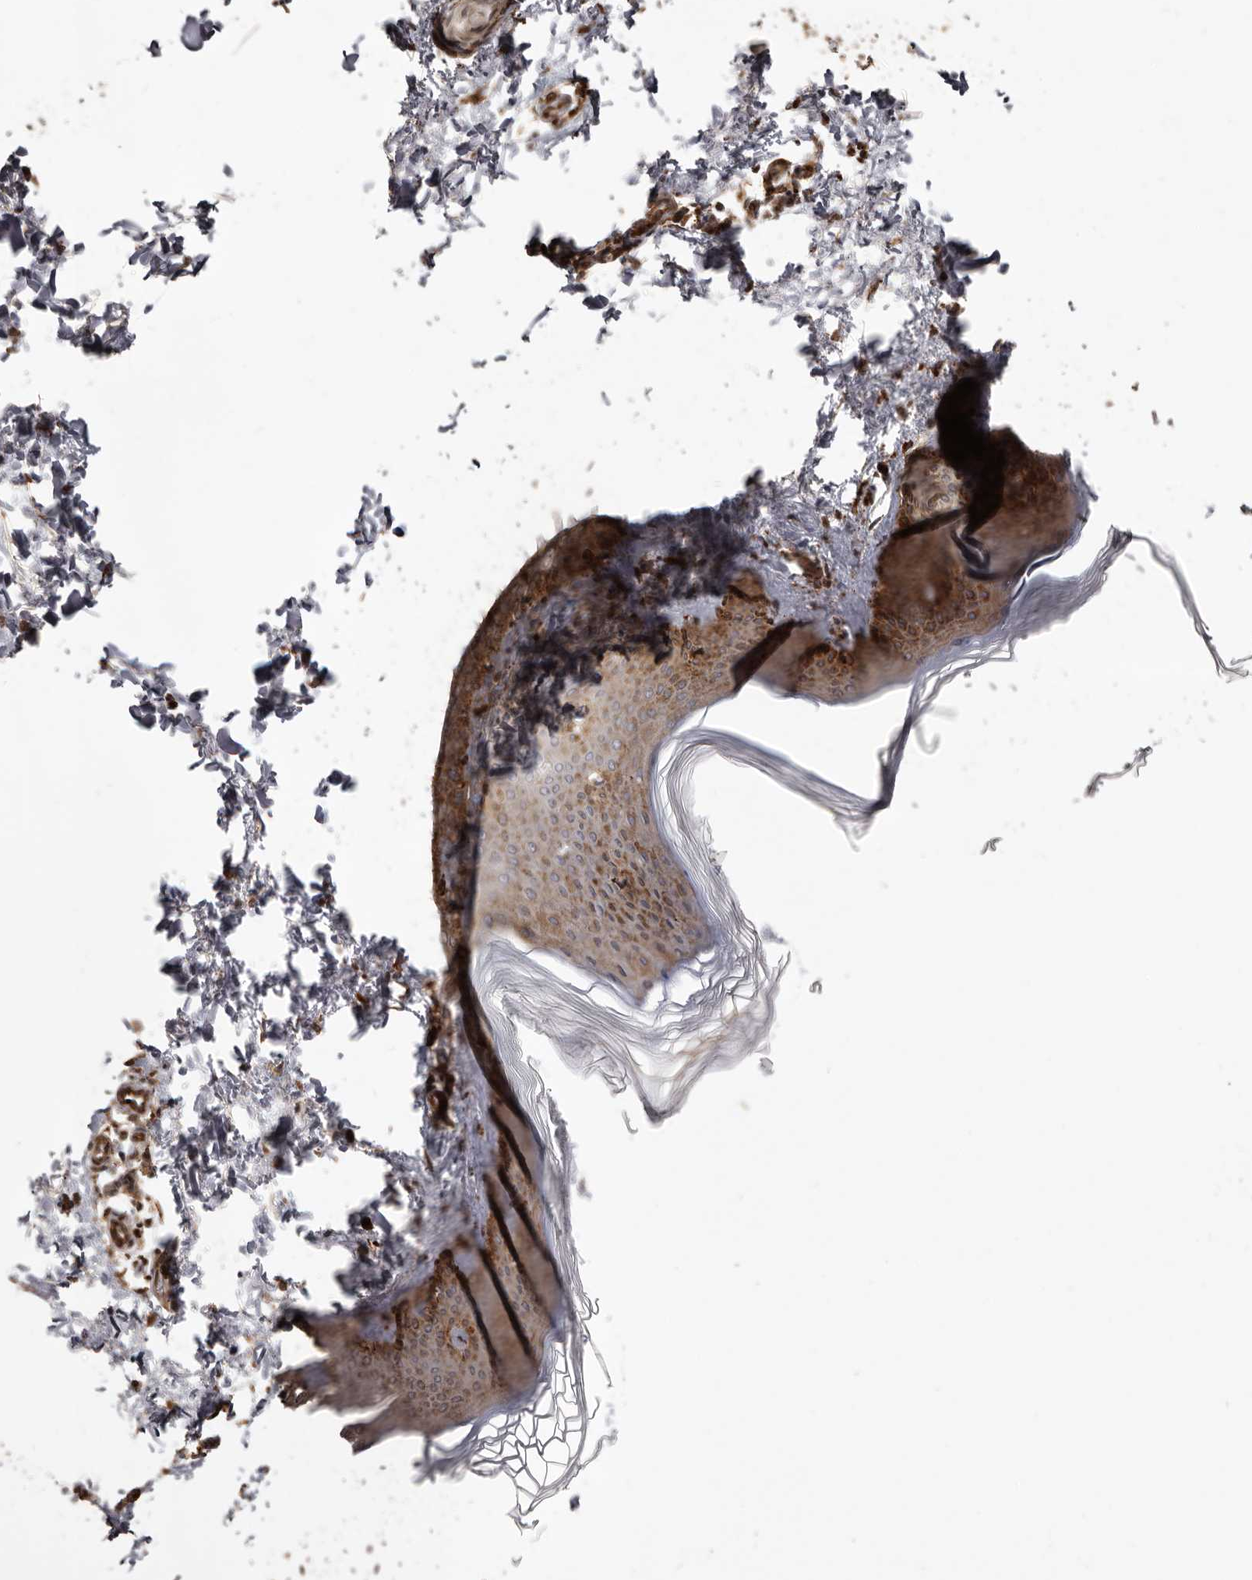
{"staining": {"intensity": "moderate", "quantity": ">75%", "location": "cytoplasmic/membranous"}, "tissue": "skin", "cell_type": "Fibroblasts", "image_type": "normal", "snomed": [{"axis": "morphology", "description": "Normal tissue, NOS"}, {"axis": "topography", "description": "Skin"}], "caption": "Fibroblasts display moderate cytoplasmic/membranous expression in approximately >75% of cells in benign skin.", "gene": "NUP43", "patient": {"sex": "female", "age": 27}}